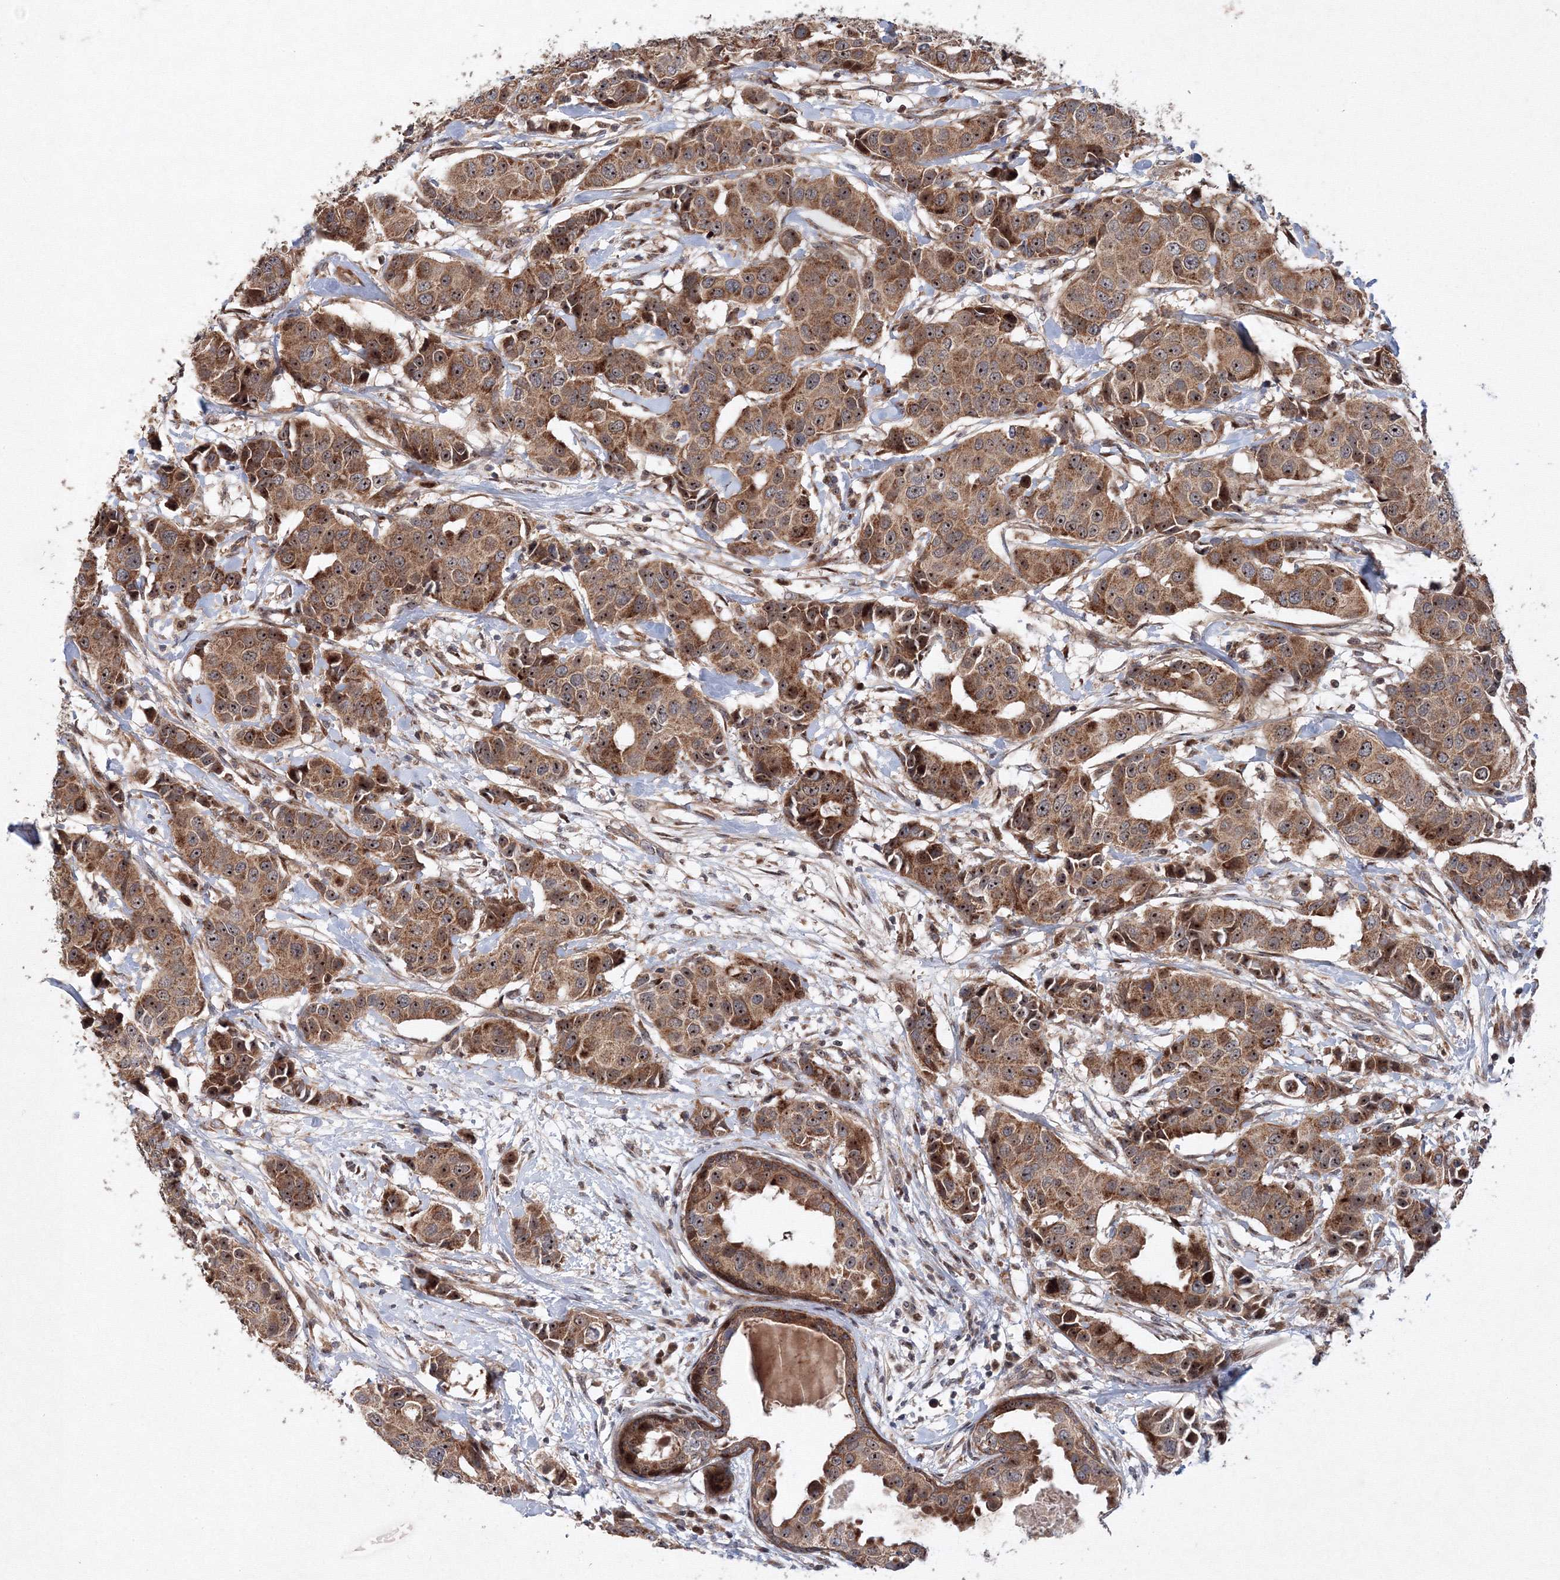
{"staining": {"intensity": "moderate", "quantity": ">75%", "location": "cytoplasmic/membranous,nuclear"}, "tissue": "breast cancer", "cell_type": "Tumor cells", "image_type": "cancer", "snomed": [{"axis": "morphology", "description": "Normal tissue, NOS"}, {"axis": "morphology", "description": "Duct carcinoma"}, {"axis": "topography", "description": "Breast"}], "caption": "Immunohistochemical staining of human infiltrating ductal carcinoma (breast) reveals moderate cytoplasmic/membranous and nuclear protein staining in about >75% of tumor cells.", "gene": "ANKAR", "patient": {"sex": "female", "age": 39}}